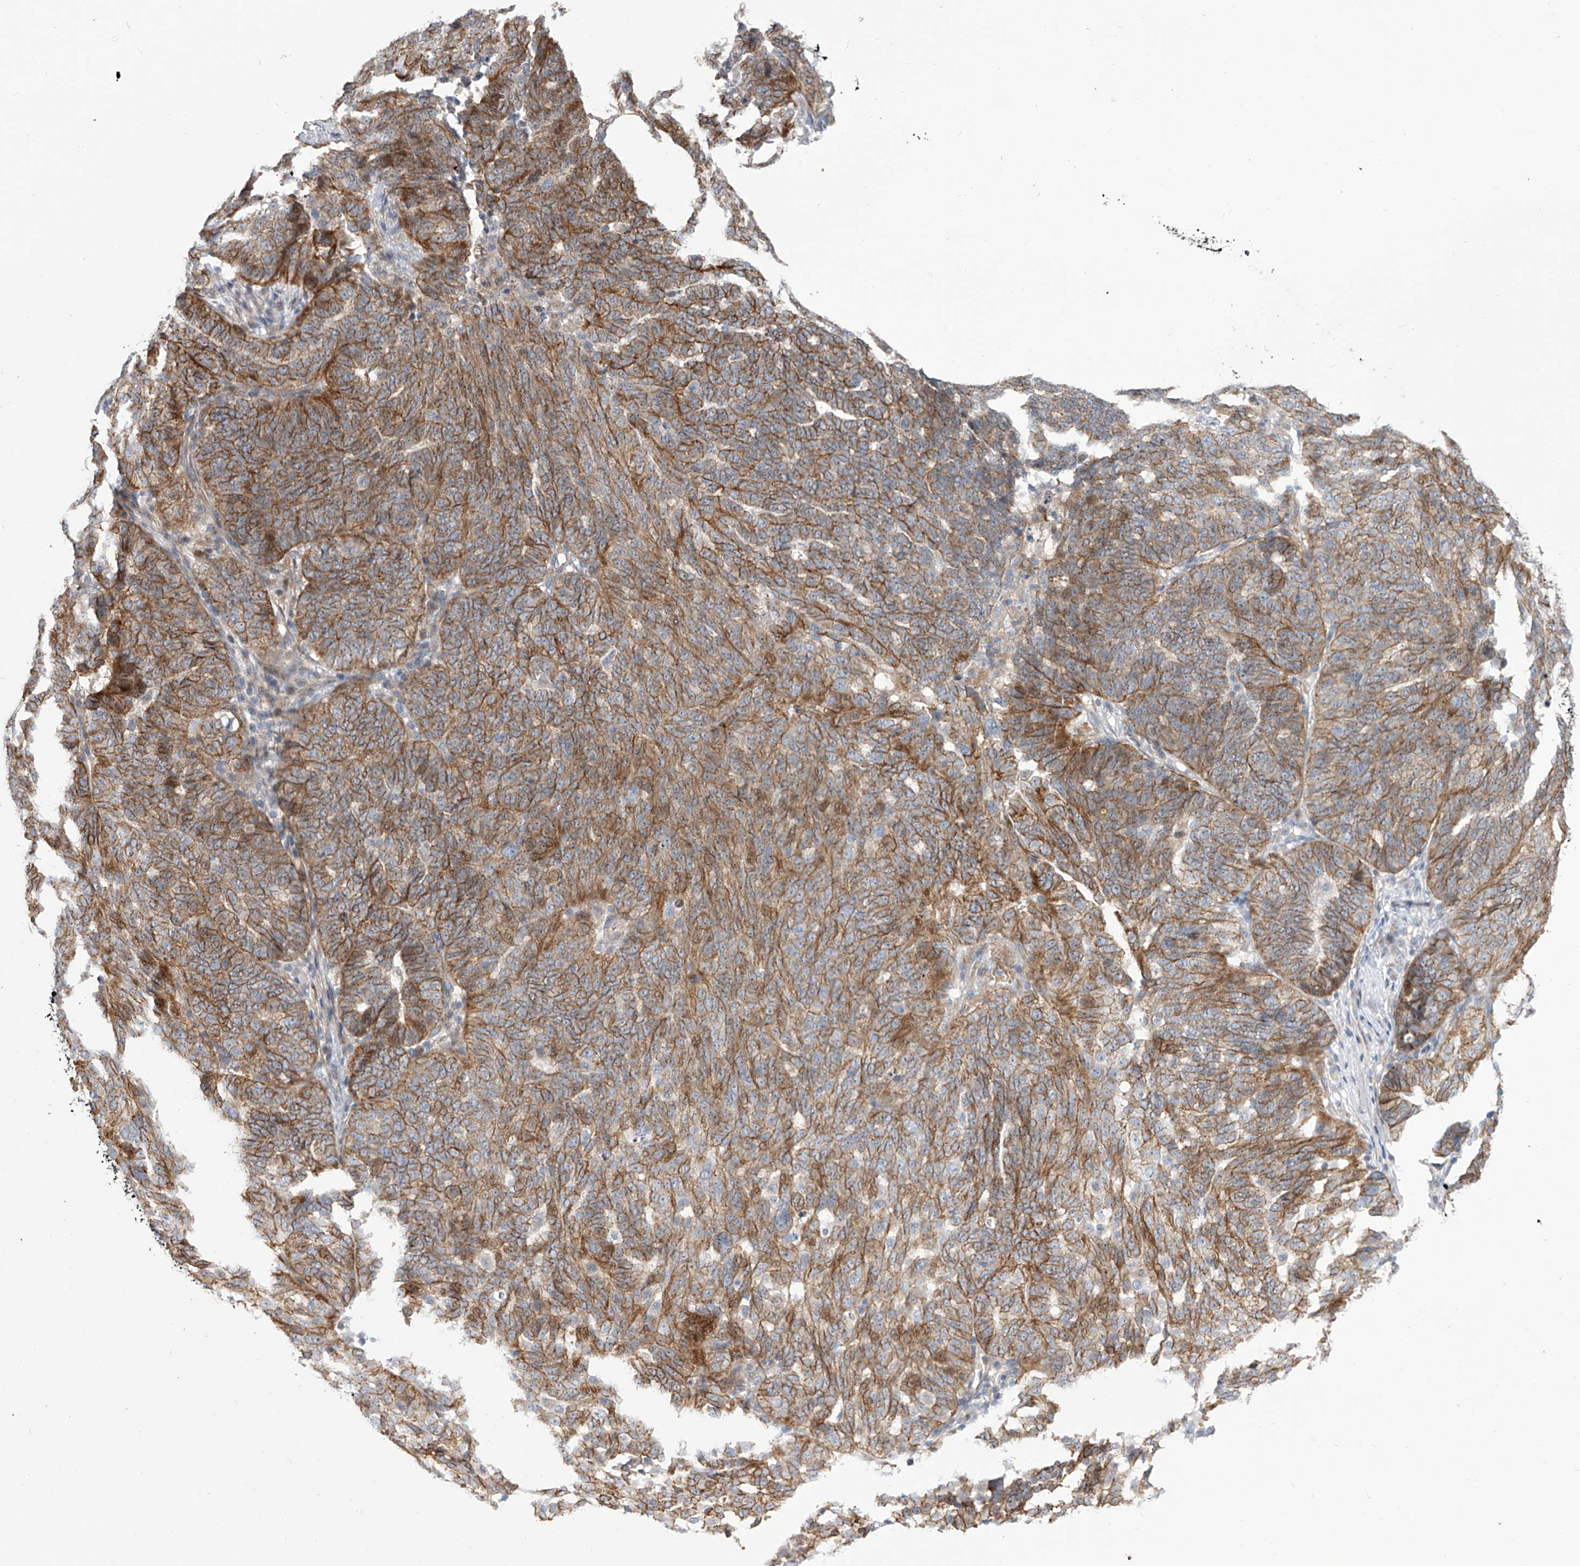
{"staining": {"intensity": "moderate", "quantity": ">75%", "location": "cytoplasmic/membranous"}, "tissue": "ovarian cancer", "cell_type": "Tumor cells", "image_type": "cancer", "snomed": [{"axis": "morphology", "description": "Cystadenocarcinoma, serous, NOS"}, {"axis": "topography", "description": "Ovary"}], "caption": "Moderate cytoplasmic/membranous staining for a protein is seen in approximately >75% of tumor cells of serous cystadenocarcinoma (ovarian) using immunohistochemistry.", "gene": "LRRC1", "patient": {"sex": "female", "age": 59}}